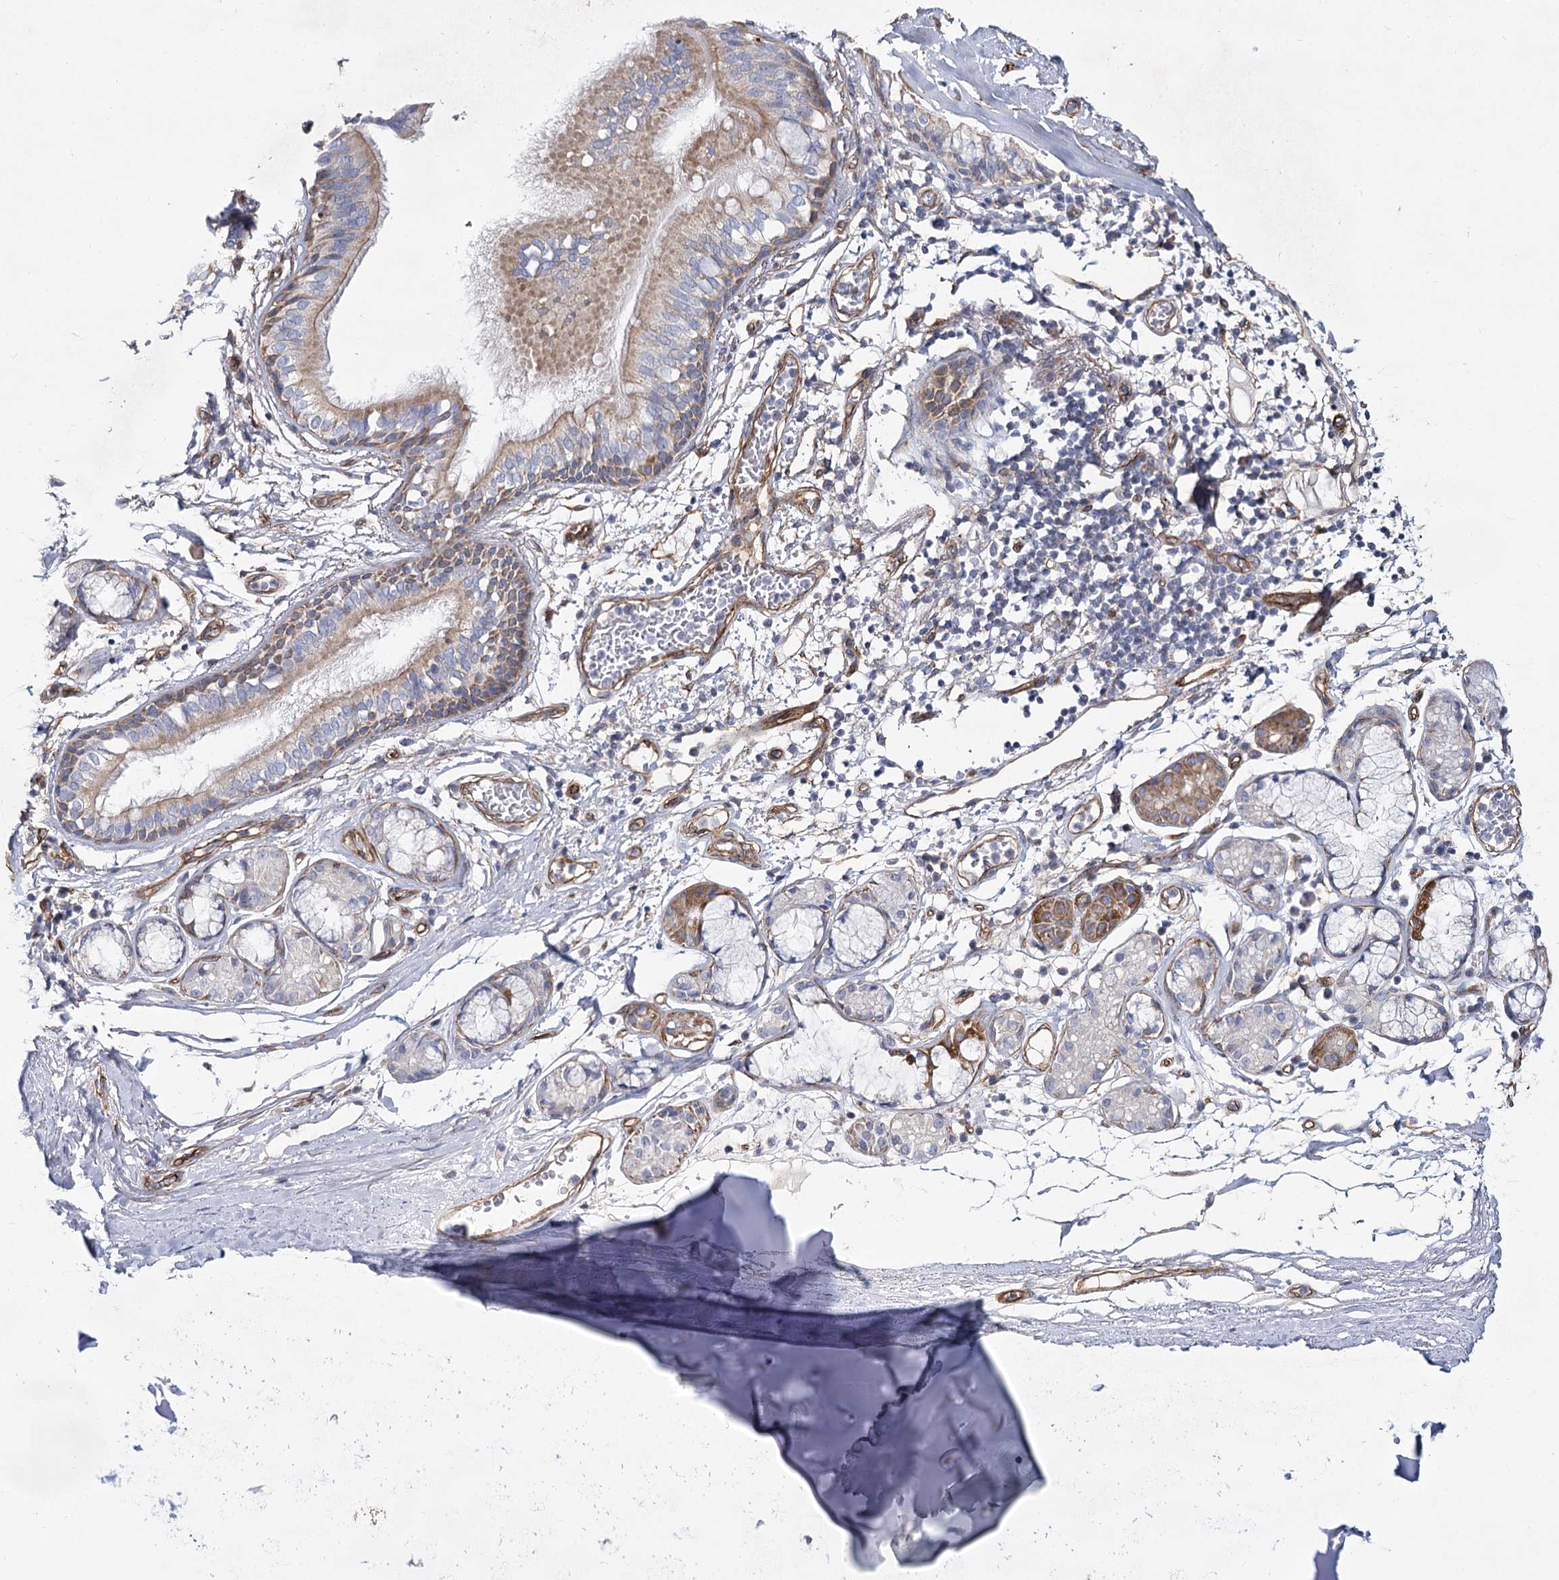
{"staining": {"intensity": "moderate", "quantity": ">75%", "location": "cytoplasmic/membranous"}, "tissue": "adipose tissue", "cell_type": "Adipocytes", "image_type": "normal", "snomed": [{"axis": "morphology", "description": "Normal tissue, NOS"}, {"axis": "topography", "description": "Cartilage tissue"}], "caption": "DAB (3,3'-diaminobenzidine) immunohistochemical staining of unremarkable human adipose tissue demonstrates moderate cytoplasmic/membranous protein expression in about >75% of adipocytes.", "gene": "TMEM164", "patient": {"sex": "female", "age": 63}}